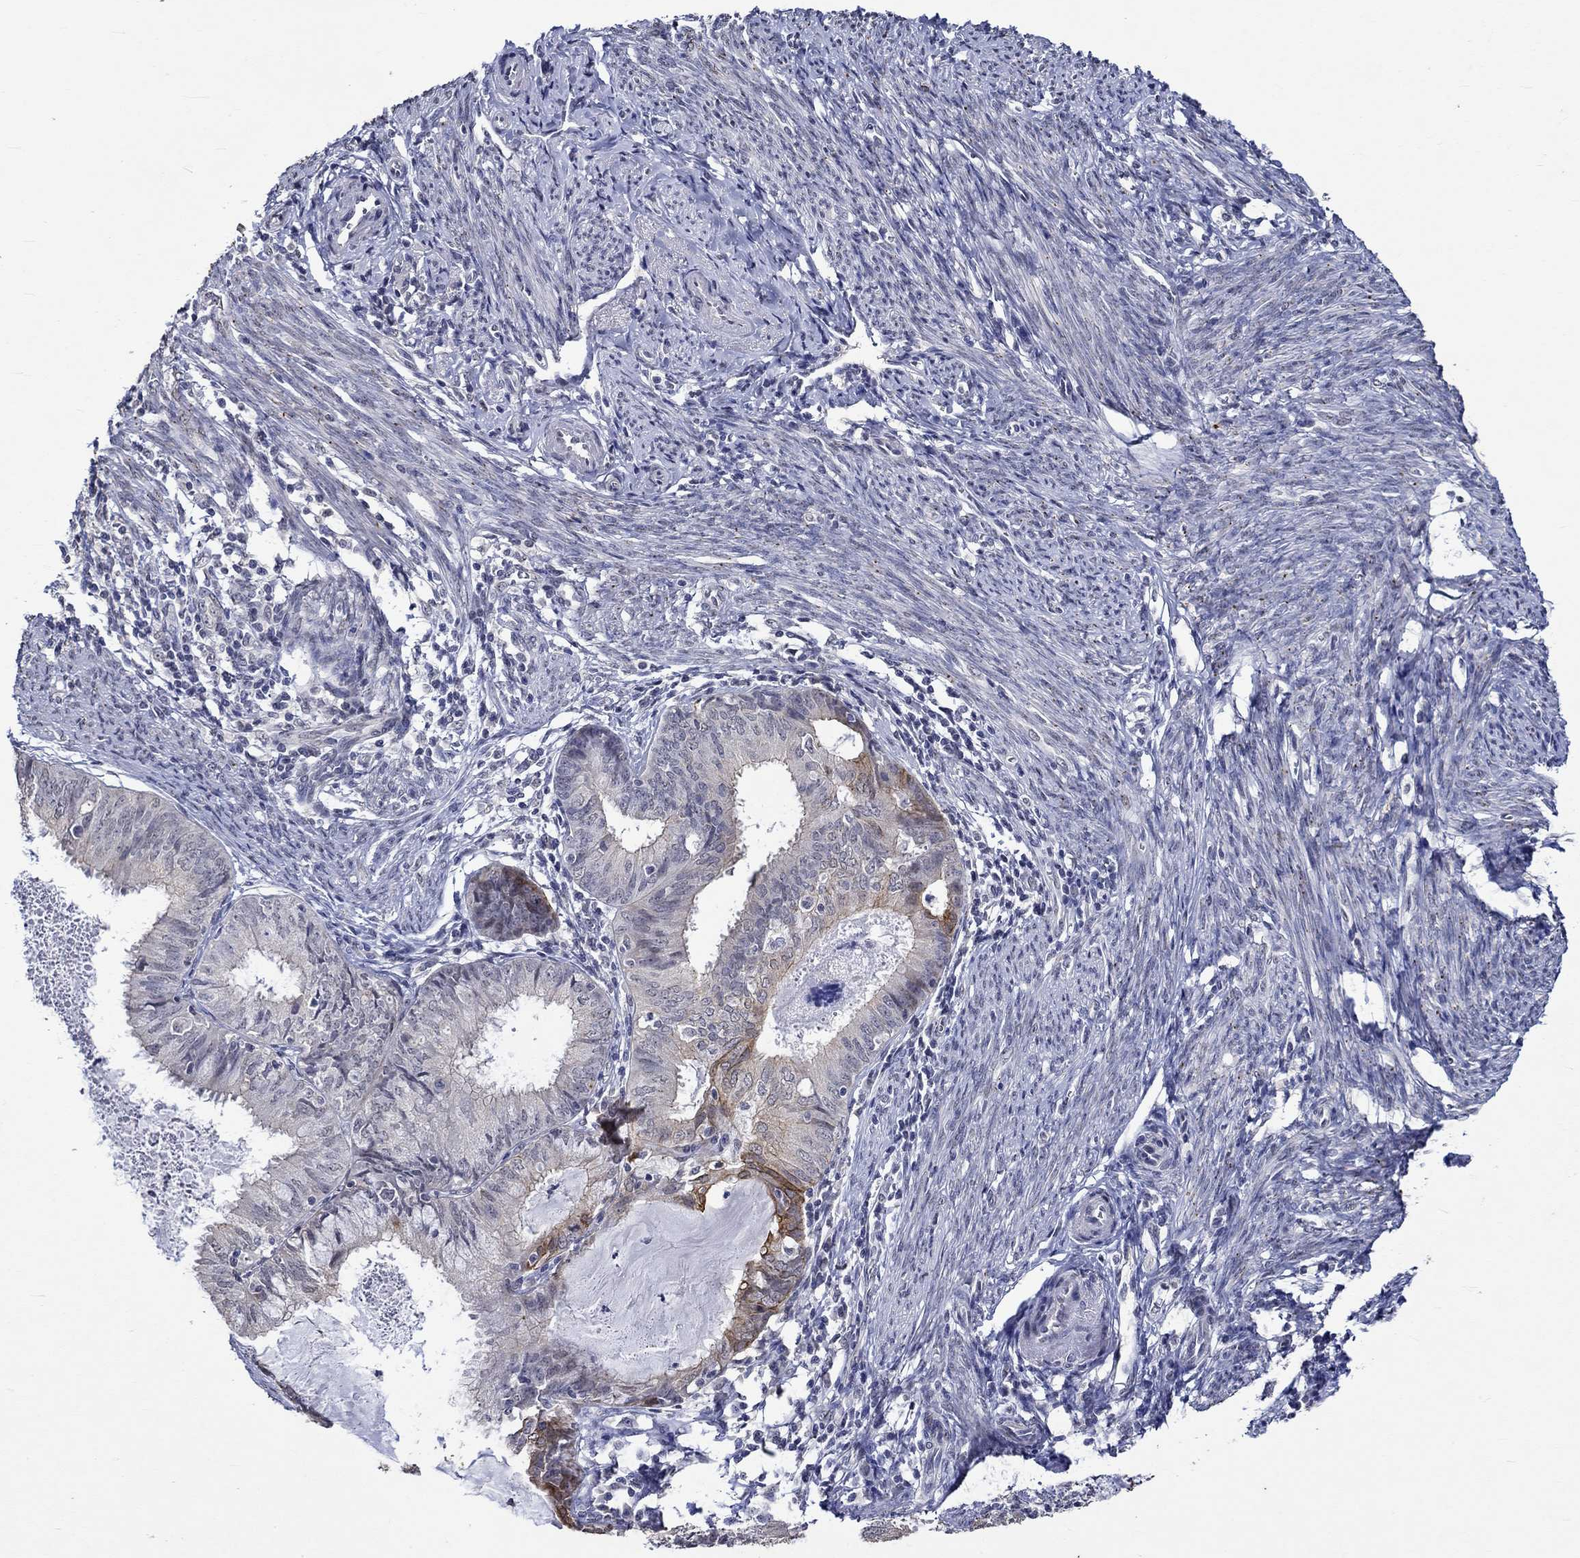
{"staining": {"intensity": "strong", "quantity": "<25%", "location": "cytoplasmic/membranous"}, "tissue": "endometrial cancer", "cell_type": "Tumor cells", "image_type": "cancer", "snomed": [{"axis": "morphology", "description": "Adenocarcinoma, NOS"}, {"axis": "topography", "description": "Endometrium"}], "caption": "Endometrial cancer (adenocarcinoma) stained for a protein exhibits strong cytoplasmic/membranous positivity in tumor cells.", "gene": "DDX3Y", "patient": {"sex": "female", "age": 57}}